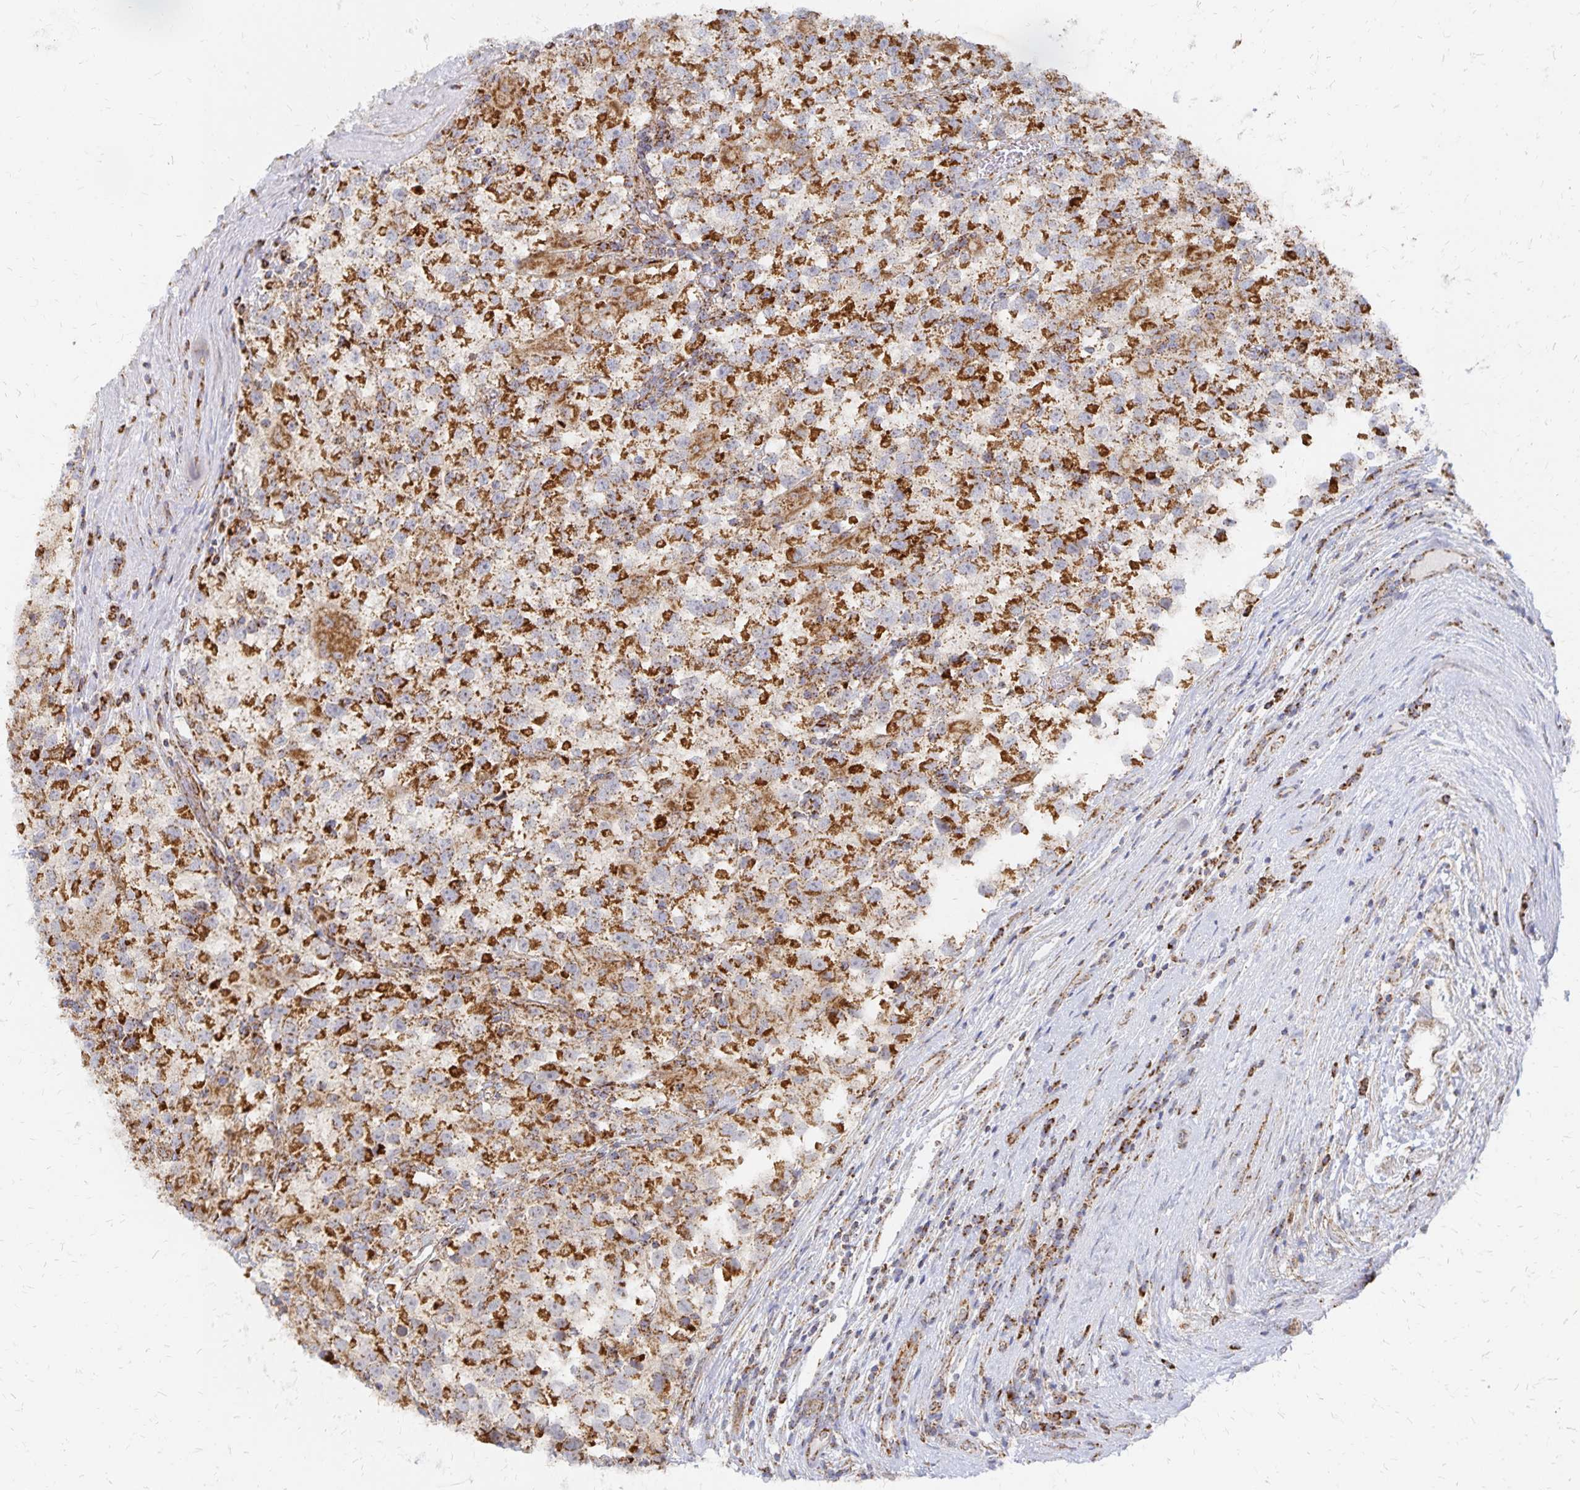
{"staining": {"intensity": "strong", "quantity": ">75%", "location": "cytoplasmic/membranous"}, "tissue": "testis cancer", "cell_type": "Tumor cells", "image_type": "cancer", "snomed": [{"axis": "morphology", "description": "Seminoma, NOS"}, {"axis": "topography", "description": "Testis"}], "caption": "DAB immunohistochemical staining of testis cancer demonstrates strong cytoplasmic/membranous protein positivity in approximately >75% of tumor cells.", "gene": "STOML2", "patient": {"sex": "male", "age": 31}}